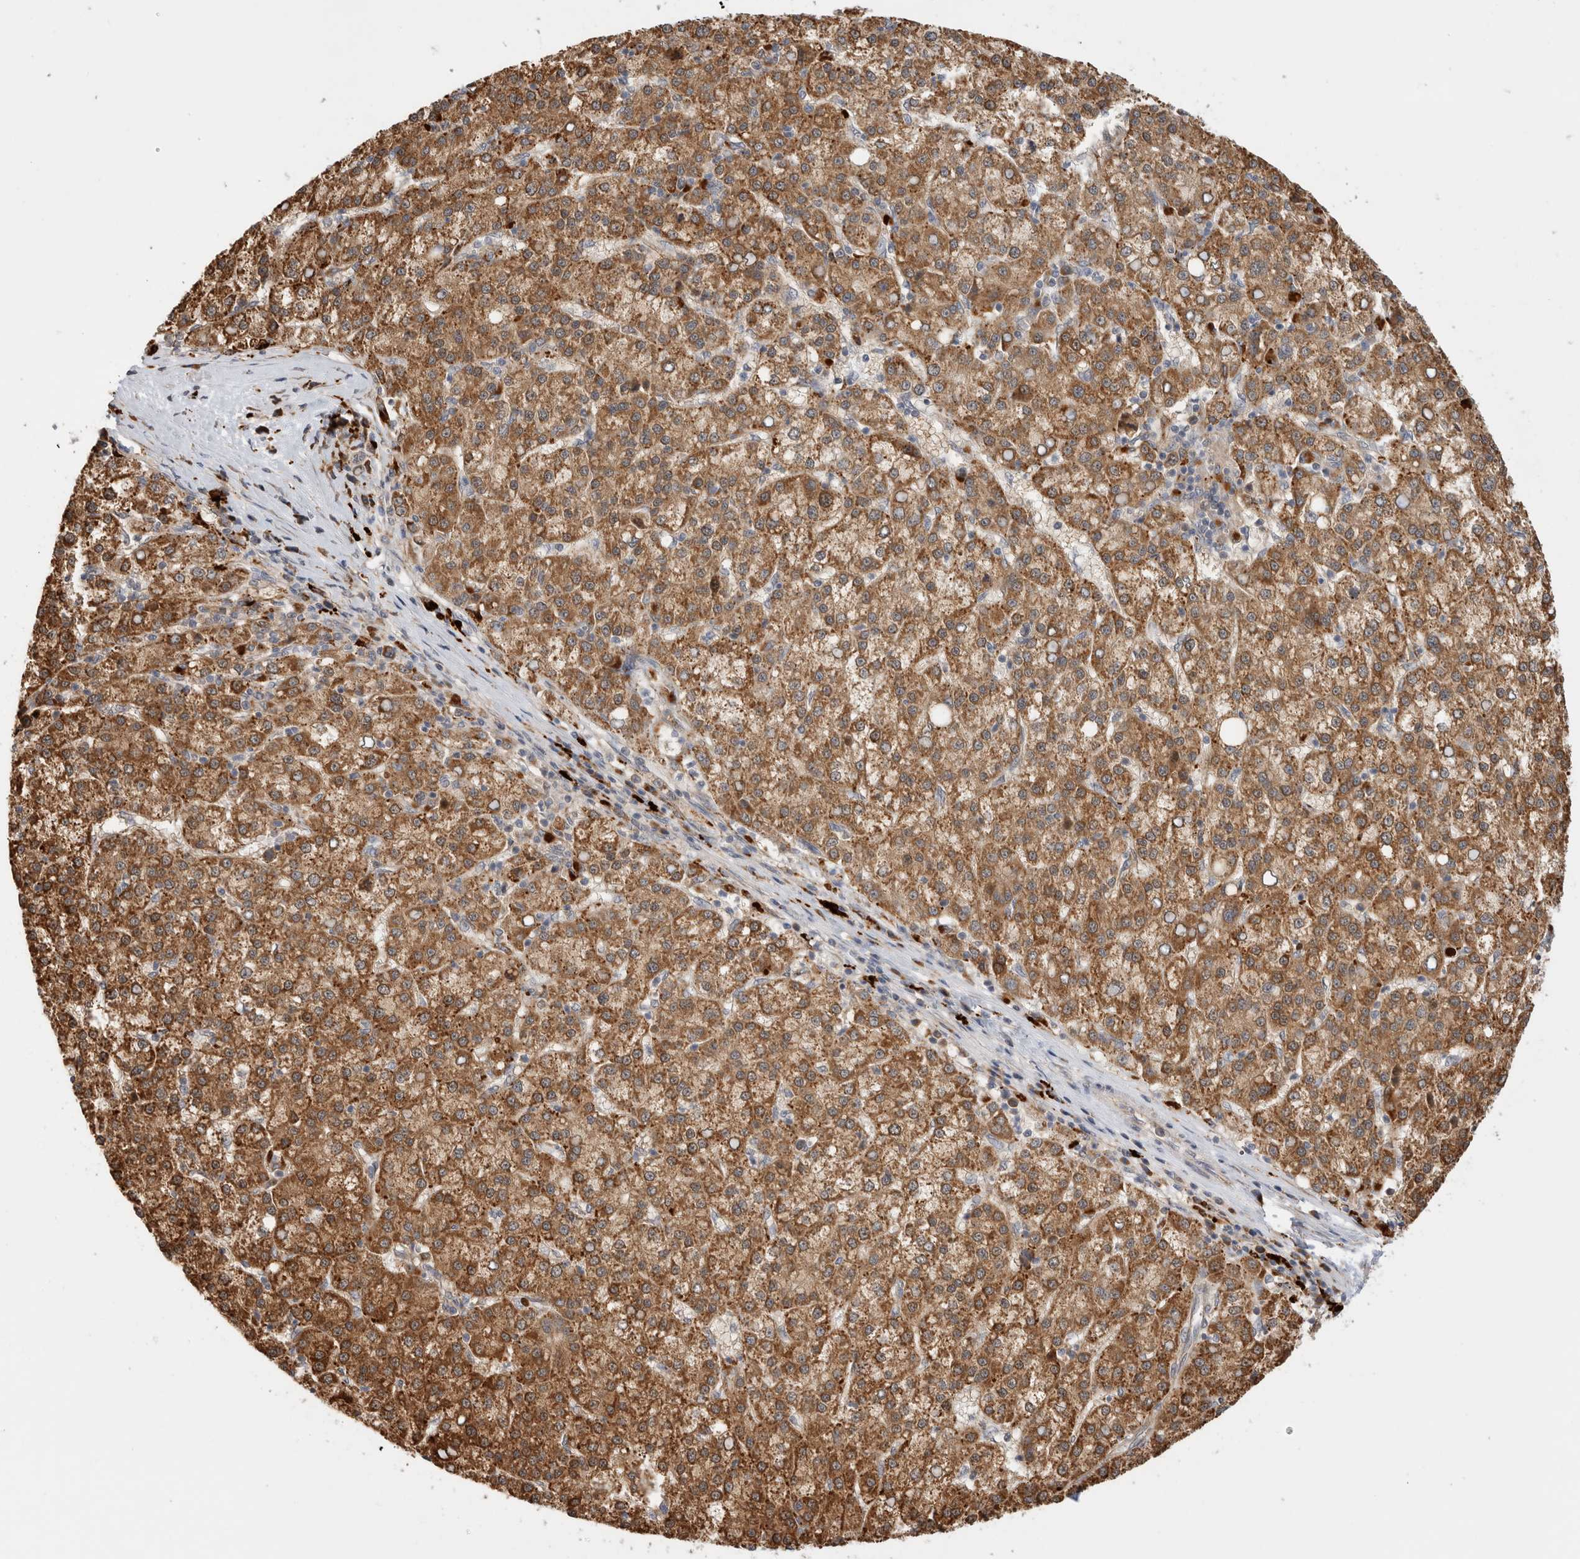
{"staining": {"intensity": "moderate", "quantity": ">75%", "location": "cytoplasmic/membranous"}, "tissue": "liver cancer", "cell_type": "Tumor cells", "image_type": "cancer", "snomed": [{"axis": "morphology", "description": "Carcinoma, Hepatocellular, NOS"}, {"axis": "topography", "description": "Liver"}], "caption": "A brown stain highlights moderate cytoplasmic/membranous staining of a protein in hepatocellular carcinoma (liver) tumor cells.", "gene": "ACTL9", "patient": {"sex": "female", "age": 58}}